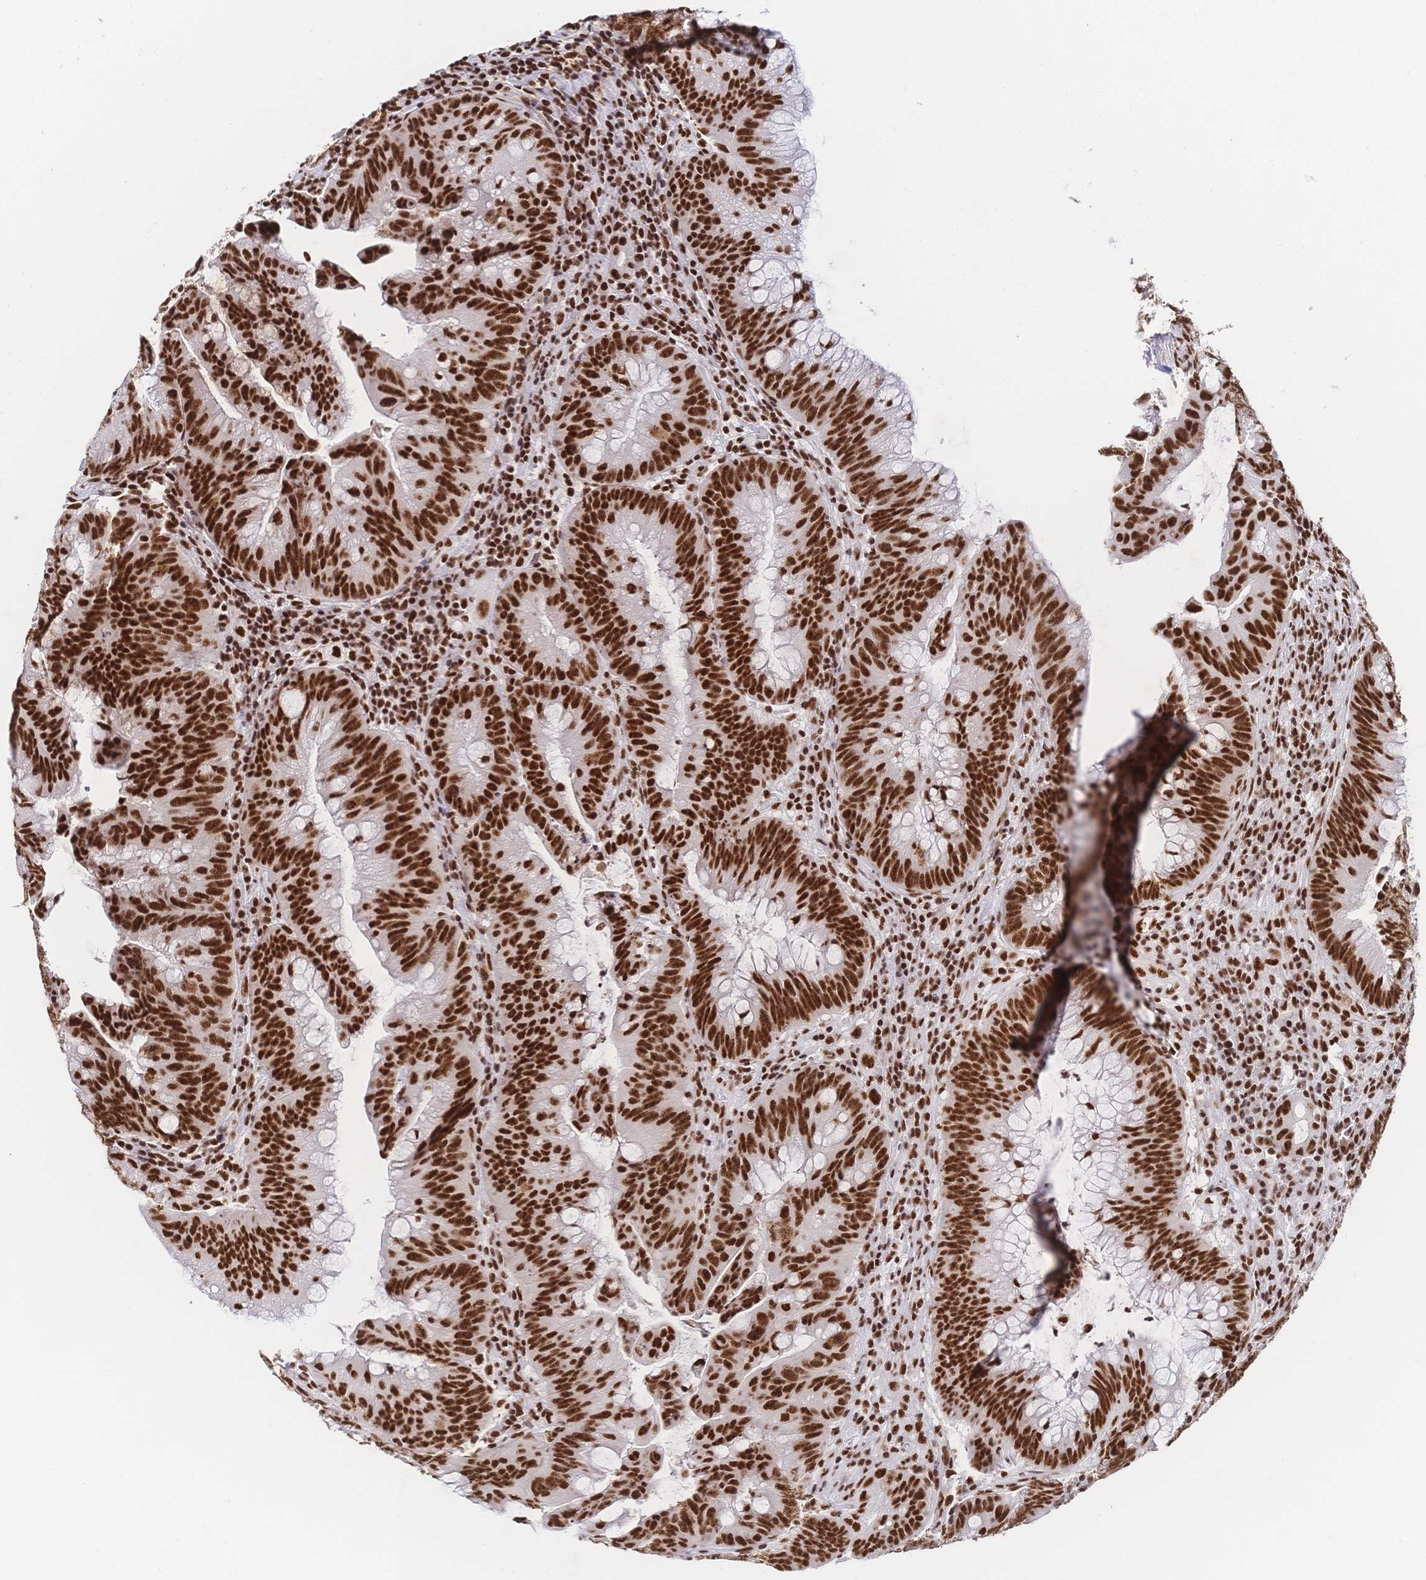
{"staining": {"intensity": "strong", "quantity": ">75%", "location": "nuclear"}, "tissue": "colorectal cancer", "cell_type": "Tumor cells", "image_type": "cancer", "snomed": [{"axis": "morphology", "description": "Adenocarcinoma, NOS"}, {"axis": "topography", "description": "Colon"}], "caption": "This micrograph demonstrates colorectal cancer (adenocarcinoma) stained with immunohistochemistry to label a protein in brown. The nuclear of tumor cells show strong positivity for the protein. Nuclei are counter-stained blue.", "gene": "SRSF1", "patient": {"sex": "male", "age": 62}}